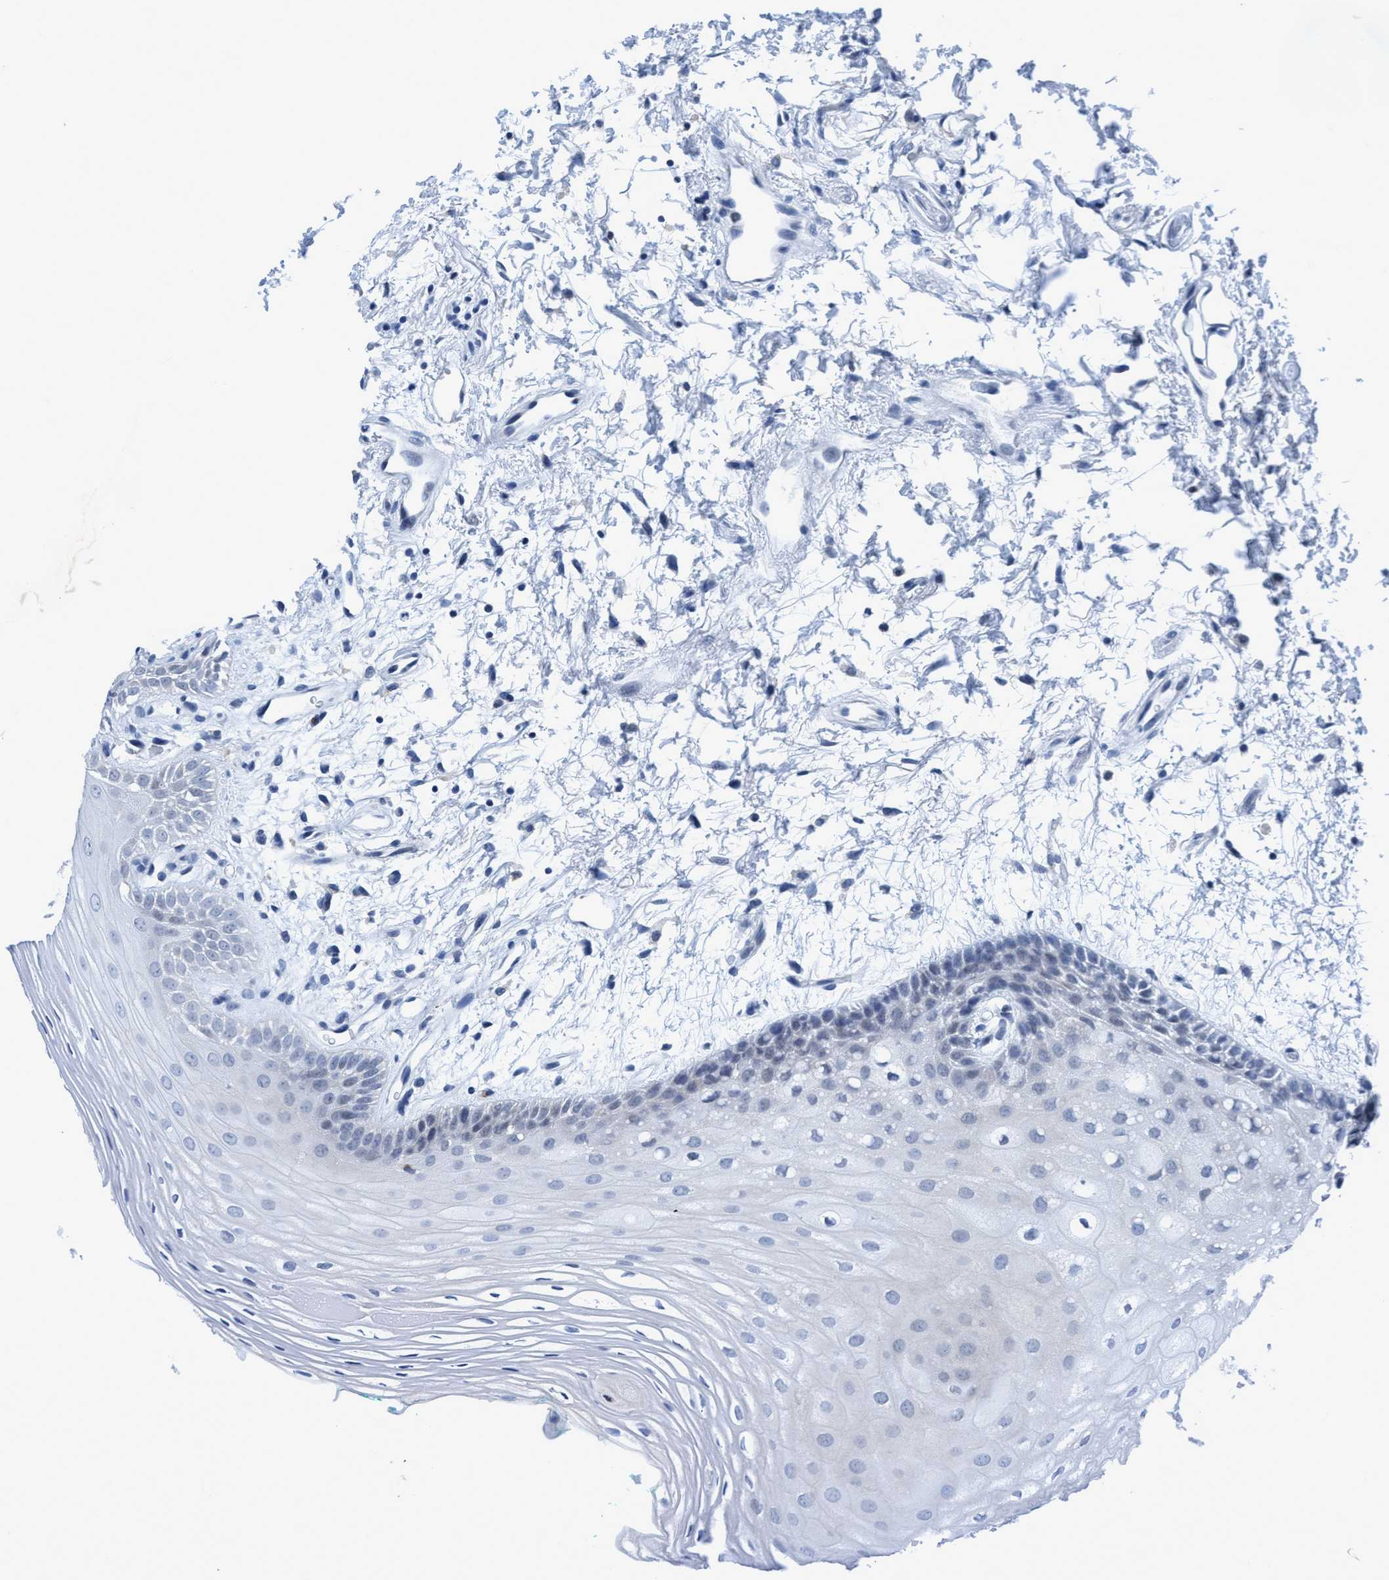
{"staining": {"intensity": "negative", "quantity": "none", "location": "none"}, "tissue": "oral mucosa", "cell_type": "Squamous epithelial cells", "image_type": "normal", "snomed": [{"axis": "morphology", "description": "Normal tissue, NOS"}, {"axis": "topography", "description": "Skeletal muscle"}, {"axis": "topography", "description": "Oral tissue"}, {"axis": "topography", "description": "Peripheral nerve tissue"}], "caption": "High power microscopy image of an IHC photomicrograph of normal oral mucosa, revealing no significant expression in squamous epithelial cells.", "gene": "DNAI1", "patient": {"sex": "female", "age": 84}}